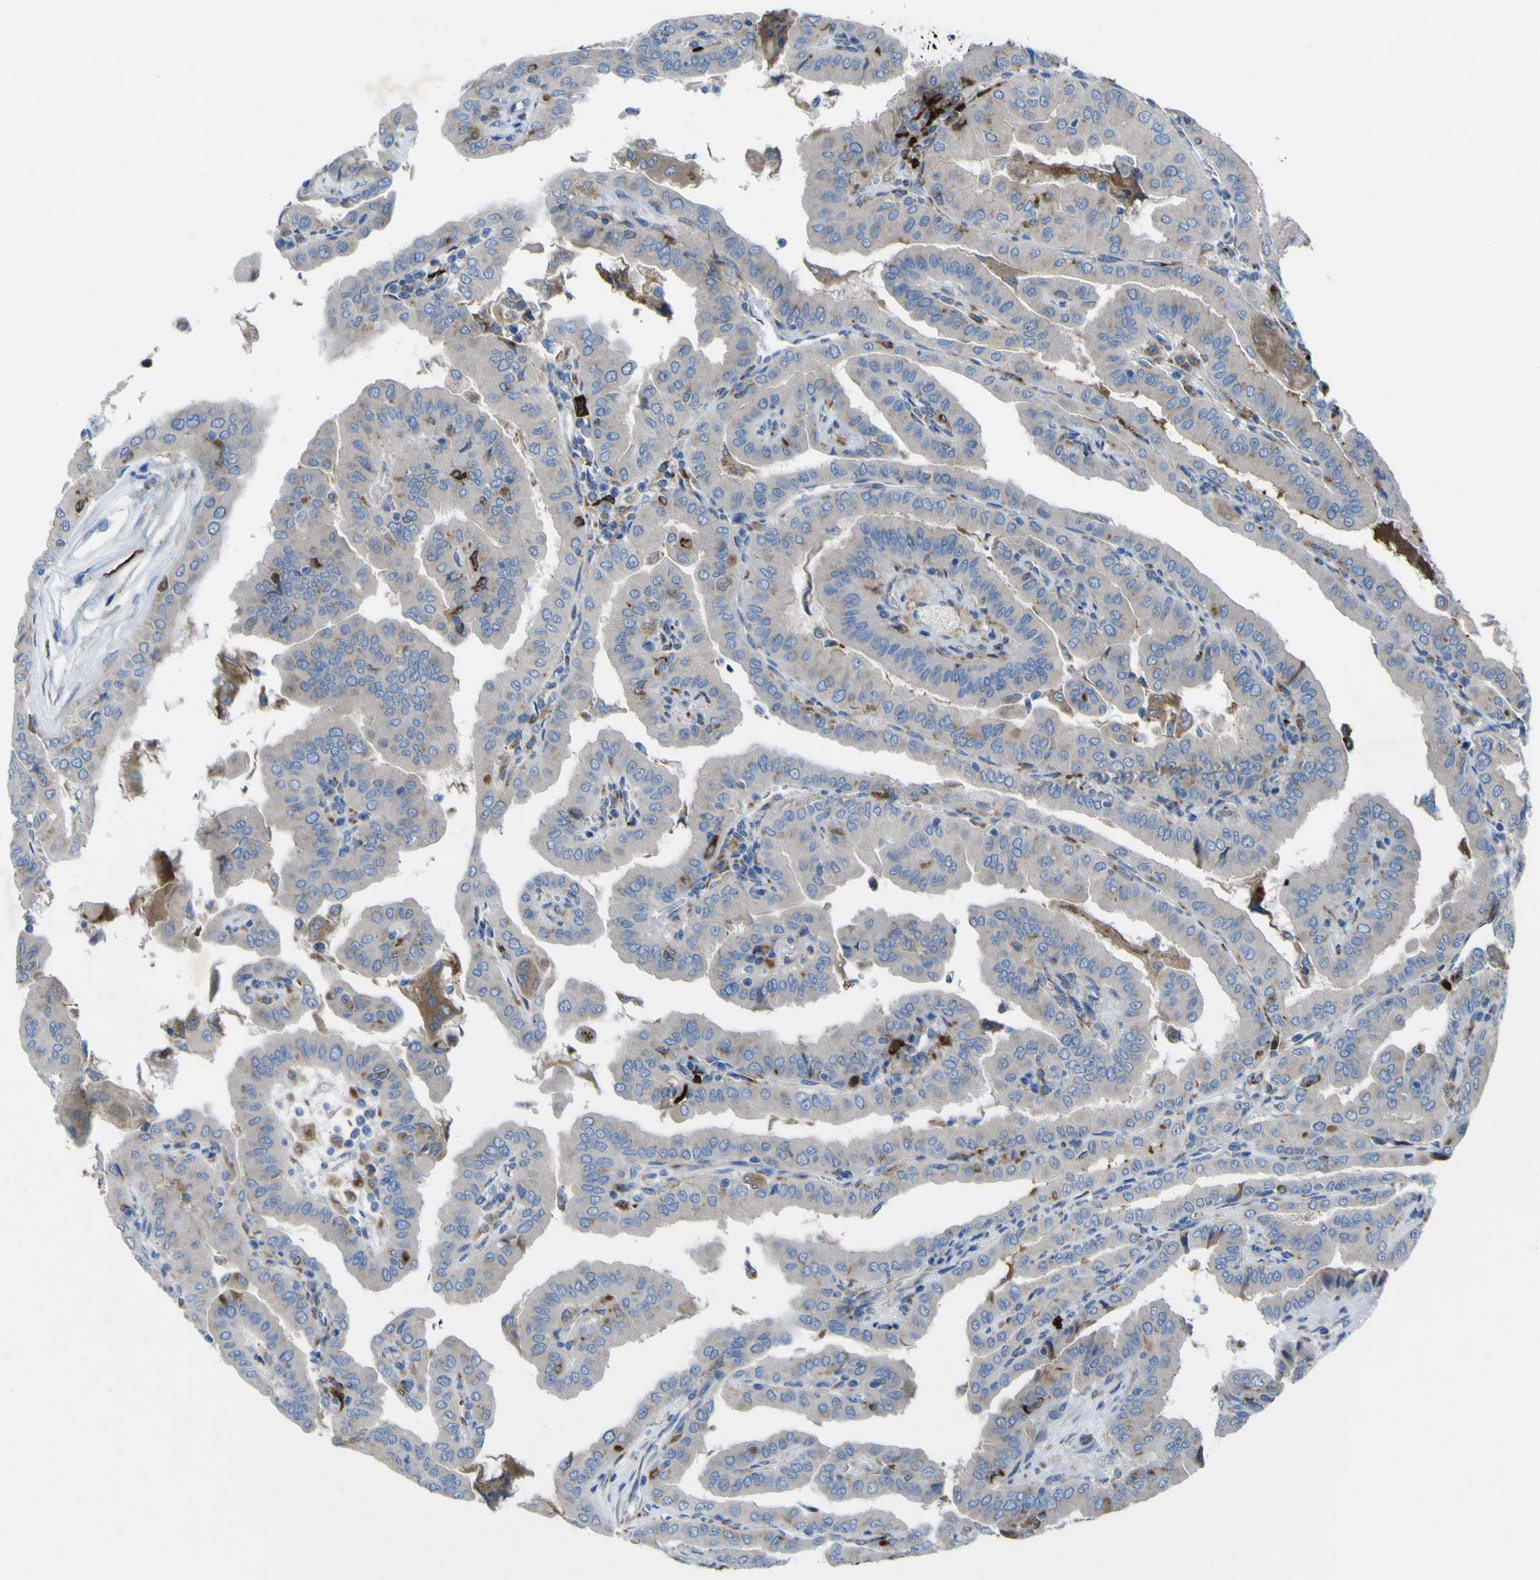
{"staining": {"intensity": "negative", "quantity": "none", "location": "none"}, "tissue": "thyroid cancer", "cell_type": "Tumor cells", "image_type": "cancer", "snomed": [{"axis": "morphology", "description": "Papillary adenocarcinoma, NOS"}, {"axis": "topography", "description": "Thyroid gland"}], "caption": "Immunohistochemical staining of papillary adenocarcinoma (thyroid) shows no significant expression in tumor cells. (DAB (3,3'-diaminobenzidine) immunohistochemistry visualized using brightfield microscopy, high magnification).", "gene": "CST3", "patient": {"sex": "male", "age": 33}}